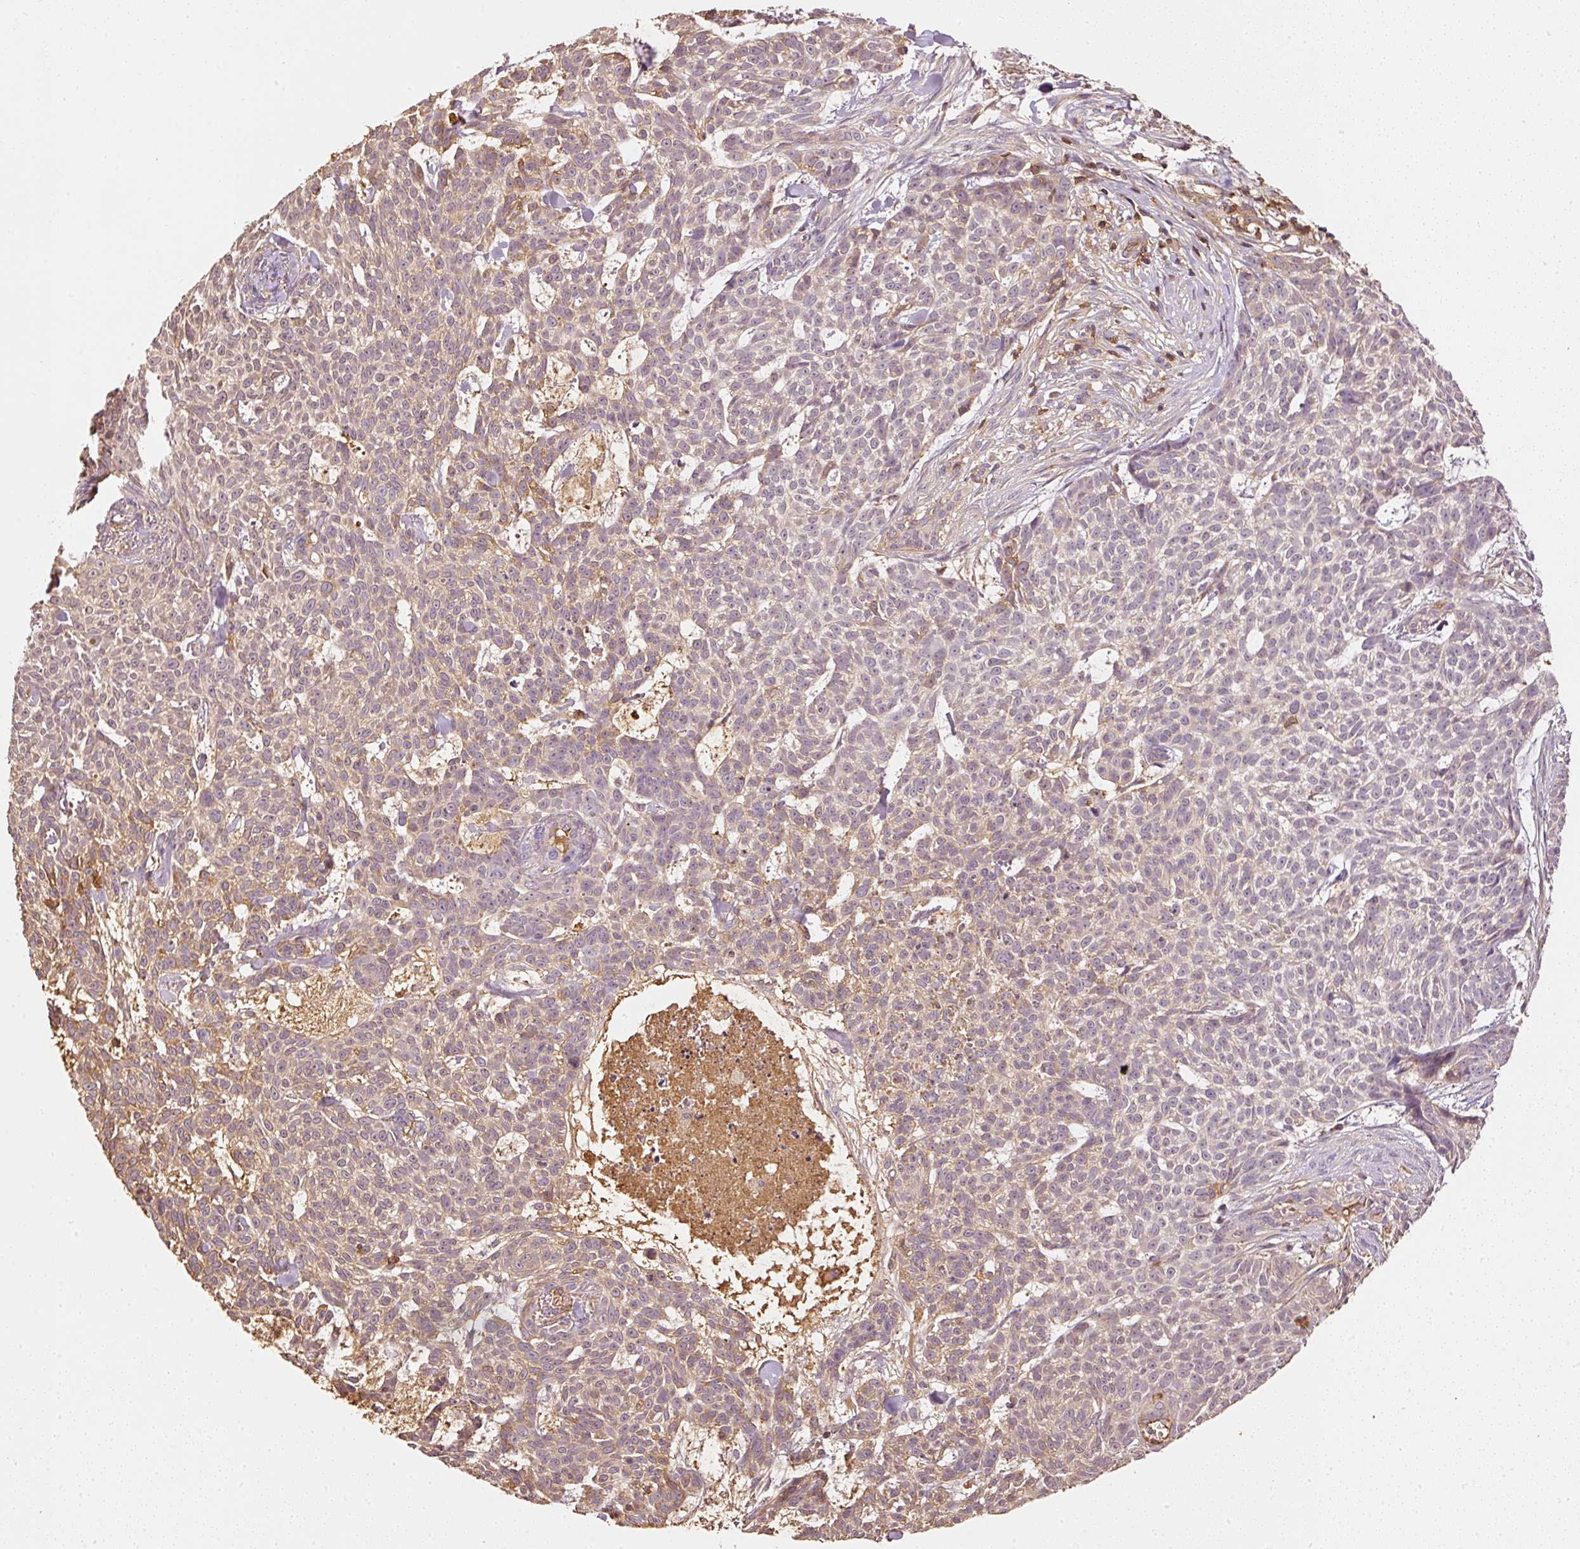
{"staining": {"intensity": "weak", "quantity": "25%-75%", "location": "cytoplasmic/membranous"}, "tissue": "skin cancer", "cell_type": "Tumor cells", "image_type": "cancer", "snomed": [{"axis": "morphology", "description": "Basal cell carcinoma"}, {"axis": "topography", "description": "Skin"}], "caption": "Protein analysis of skin cancer tissue displays weak cytoplasmic/membranous expression in approximately 25%-75% of tumor cells.", "gene": "EVL", "patient": {"sex": "female", "age": 93}}